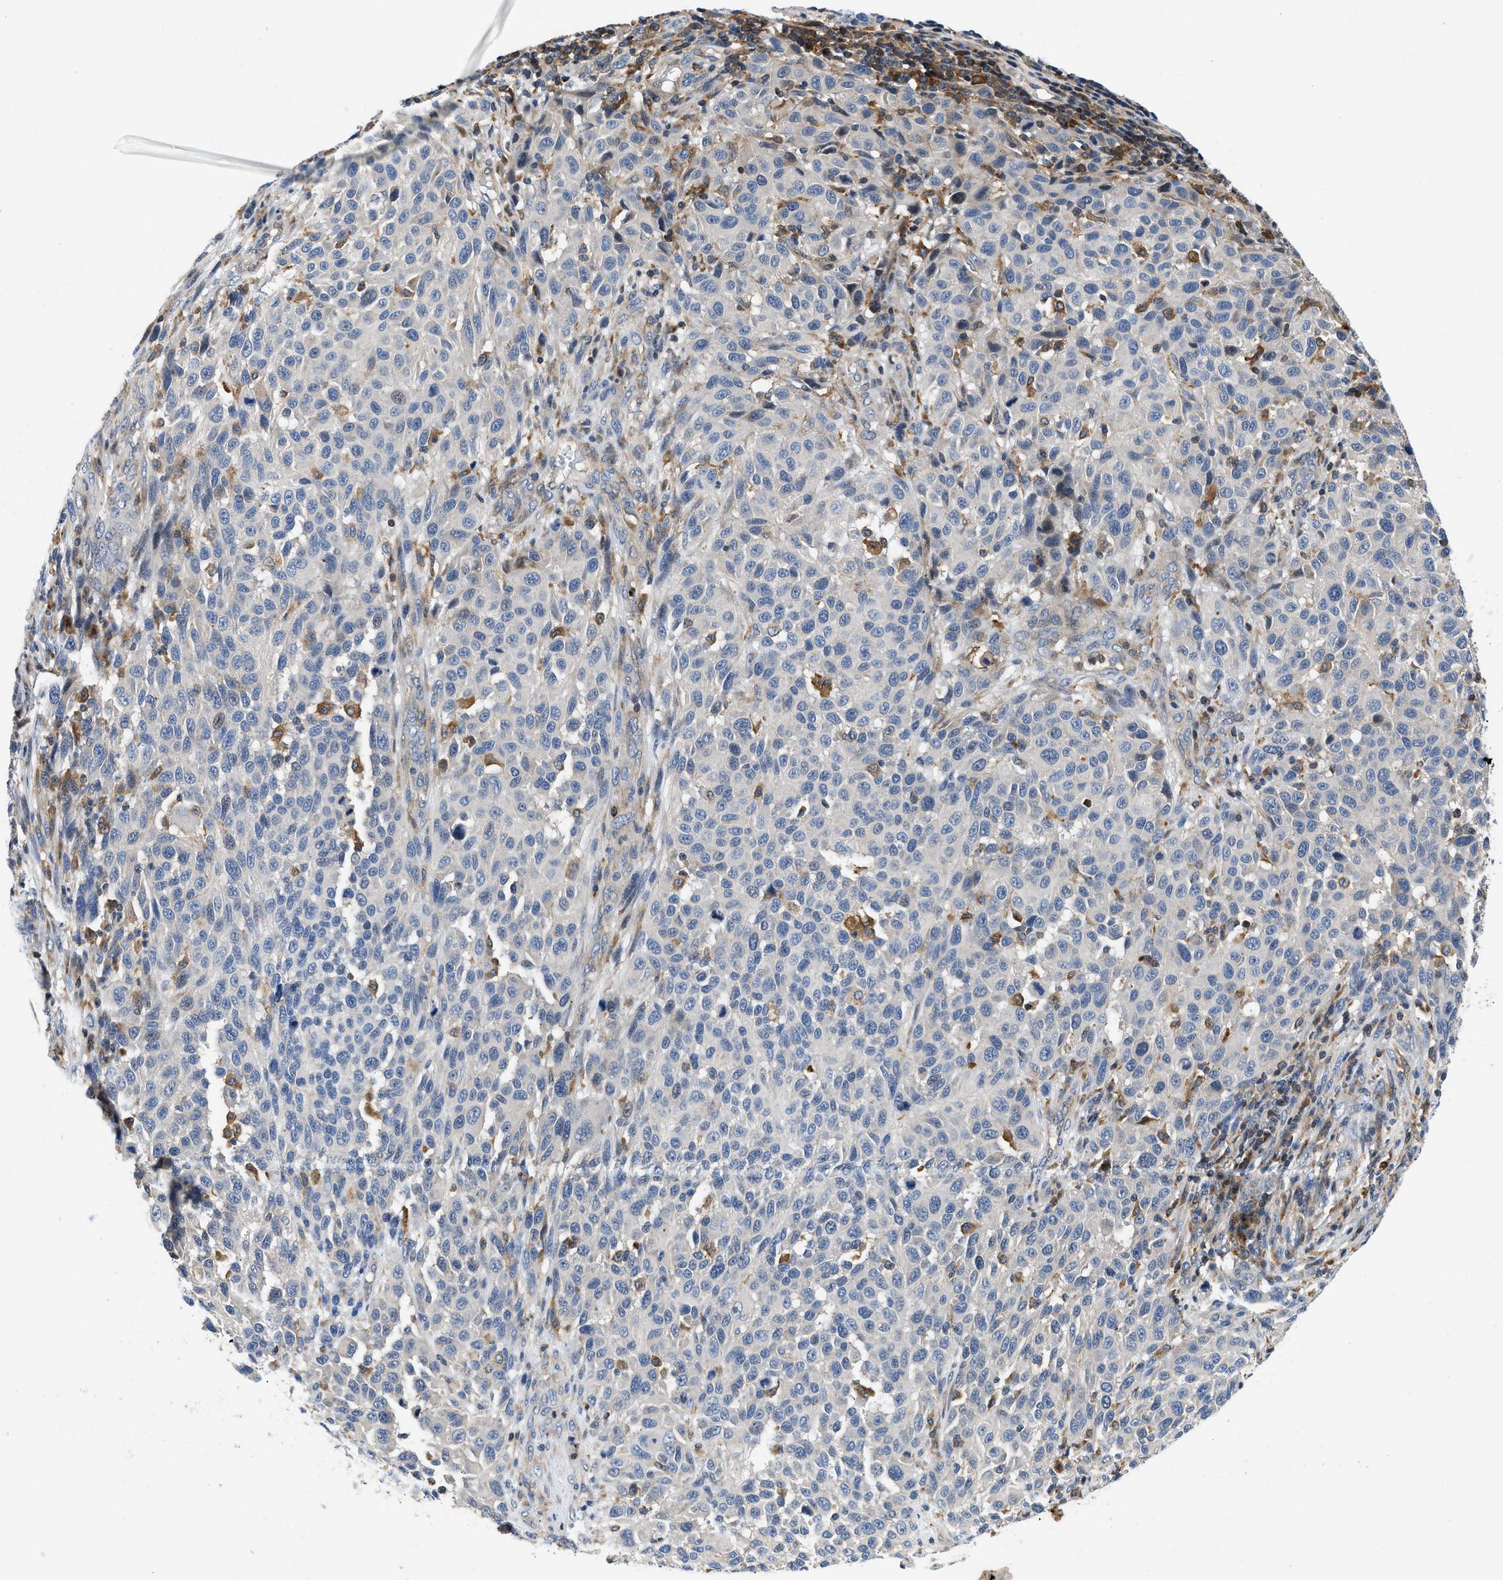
{"staining": {"intensity": "negative", "quantity": "none", "location": "none"}, "tissue": "melanoma", "cell_type": "Tumor cells", "image_type": "cancer", "snomed": [{"axis": "morphology", "description": "Malignant melanoma, Metastatic site"}, {"axis": "topography", "description": "Lymph node"}], "caption": "The IHC photomicrograph has no significant staining in tumor cells of melanoma tissue.", "gene": "ENPP4", "patient": {"sex": "male", "age": 61}}